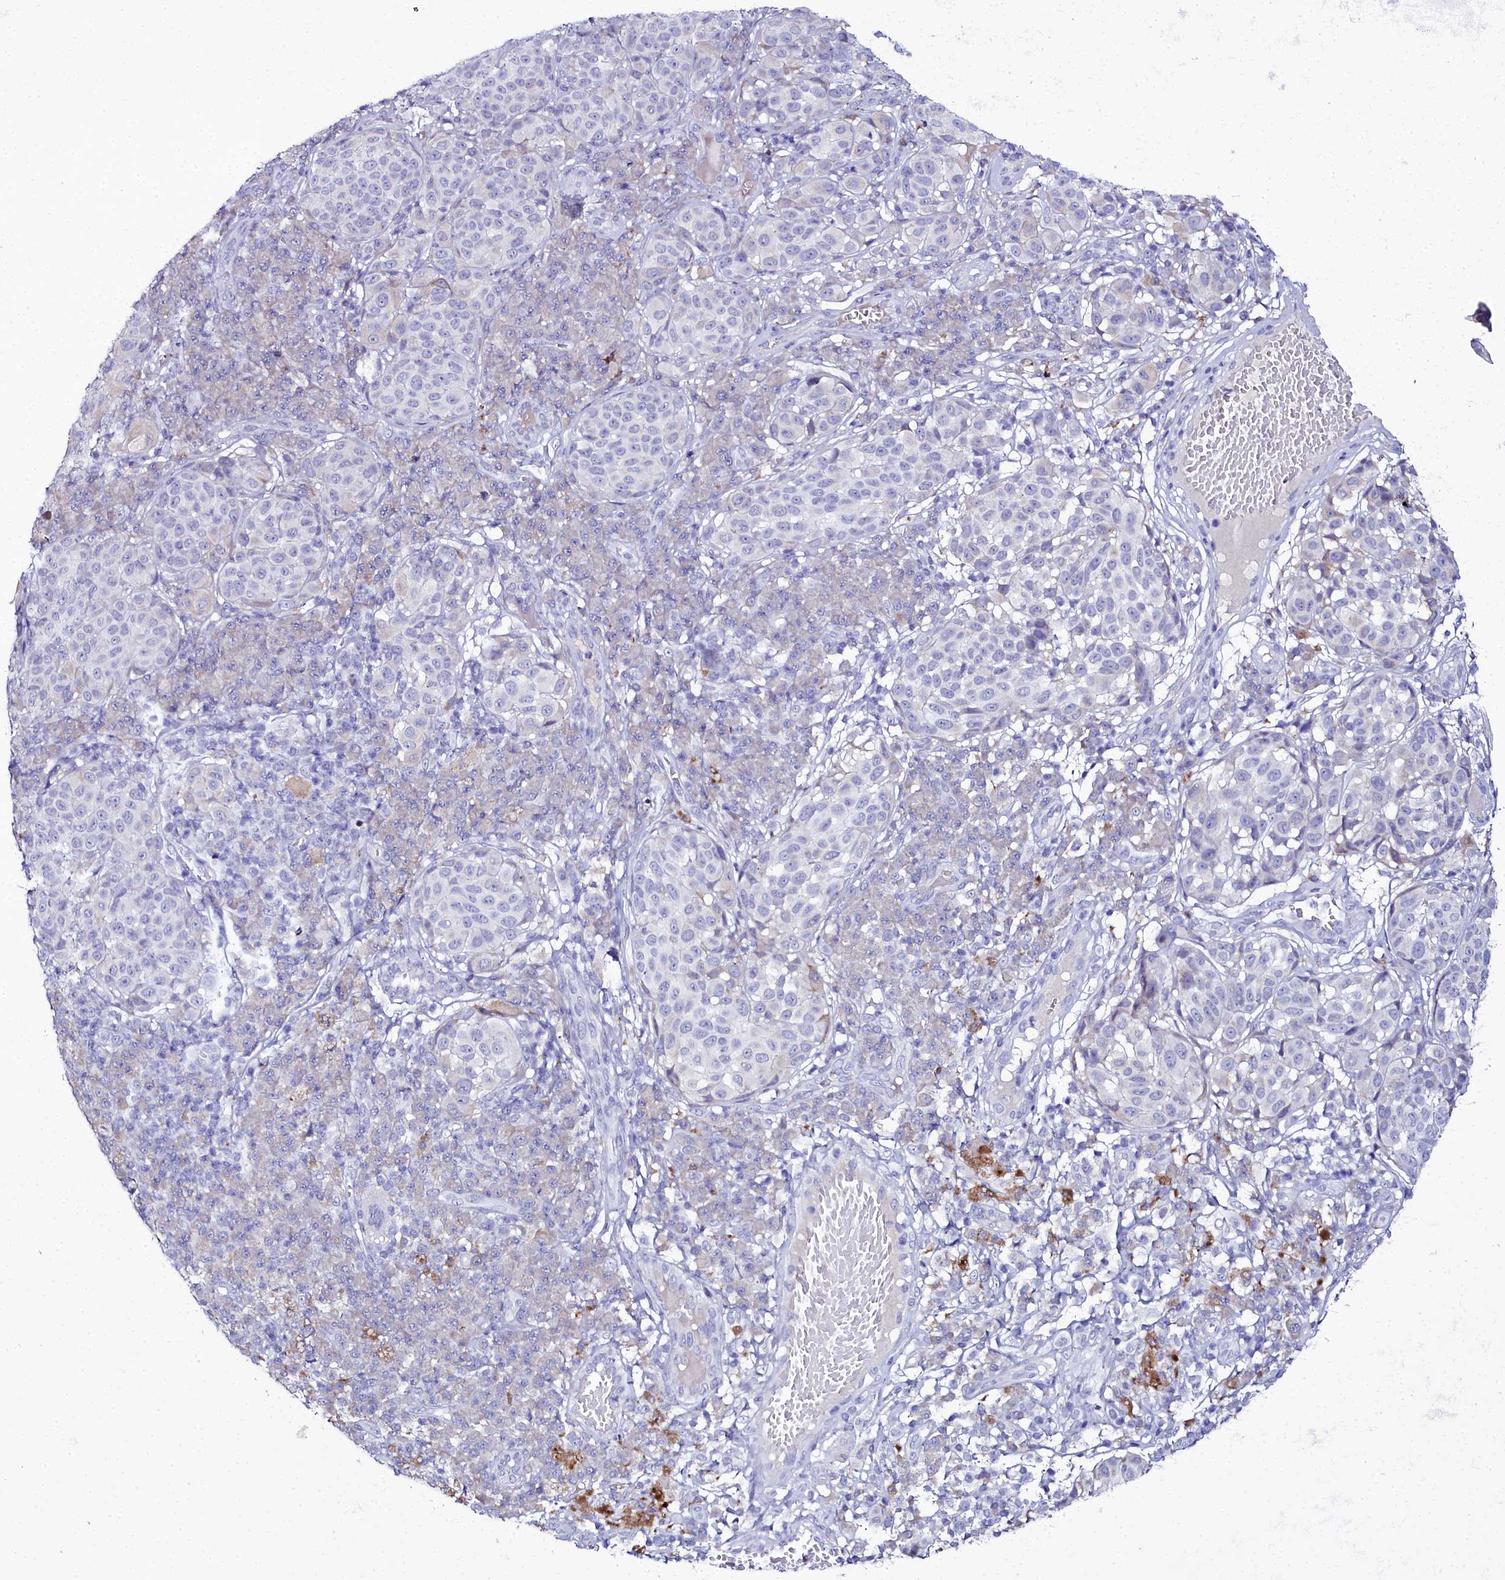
{"staining": {"intensity": "negative", "quantity": "none", "location": "none"}, "tissue": "melanoma", "cell_type": "Tumor cells", "image_type": "cancer", "snomed": [{"axis": "morphology", "description": "Malignant melanoma, NOS"}, {"axis": "topography", "description": "Skin"}], "caption": "Protein analysis of malignant melanoma demonstrates no significant staining in tumor cells.", "gene": "ELAPOR2", "patient": {"sex": "male", "age": 38}}